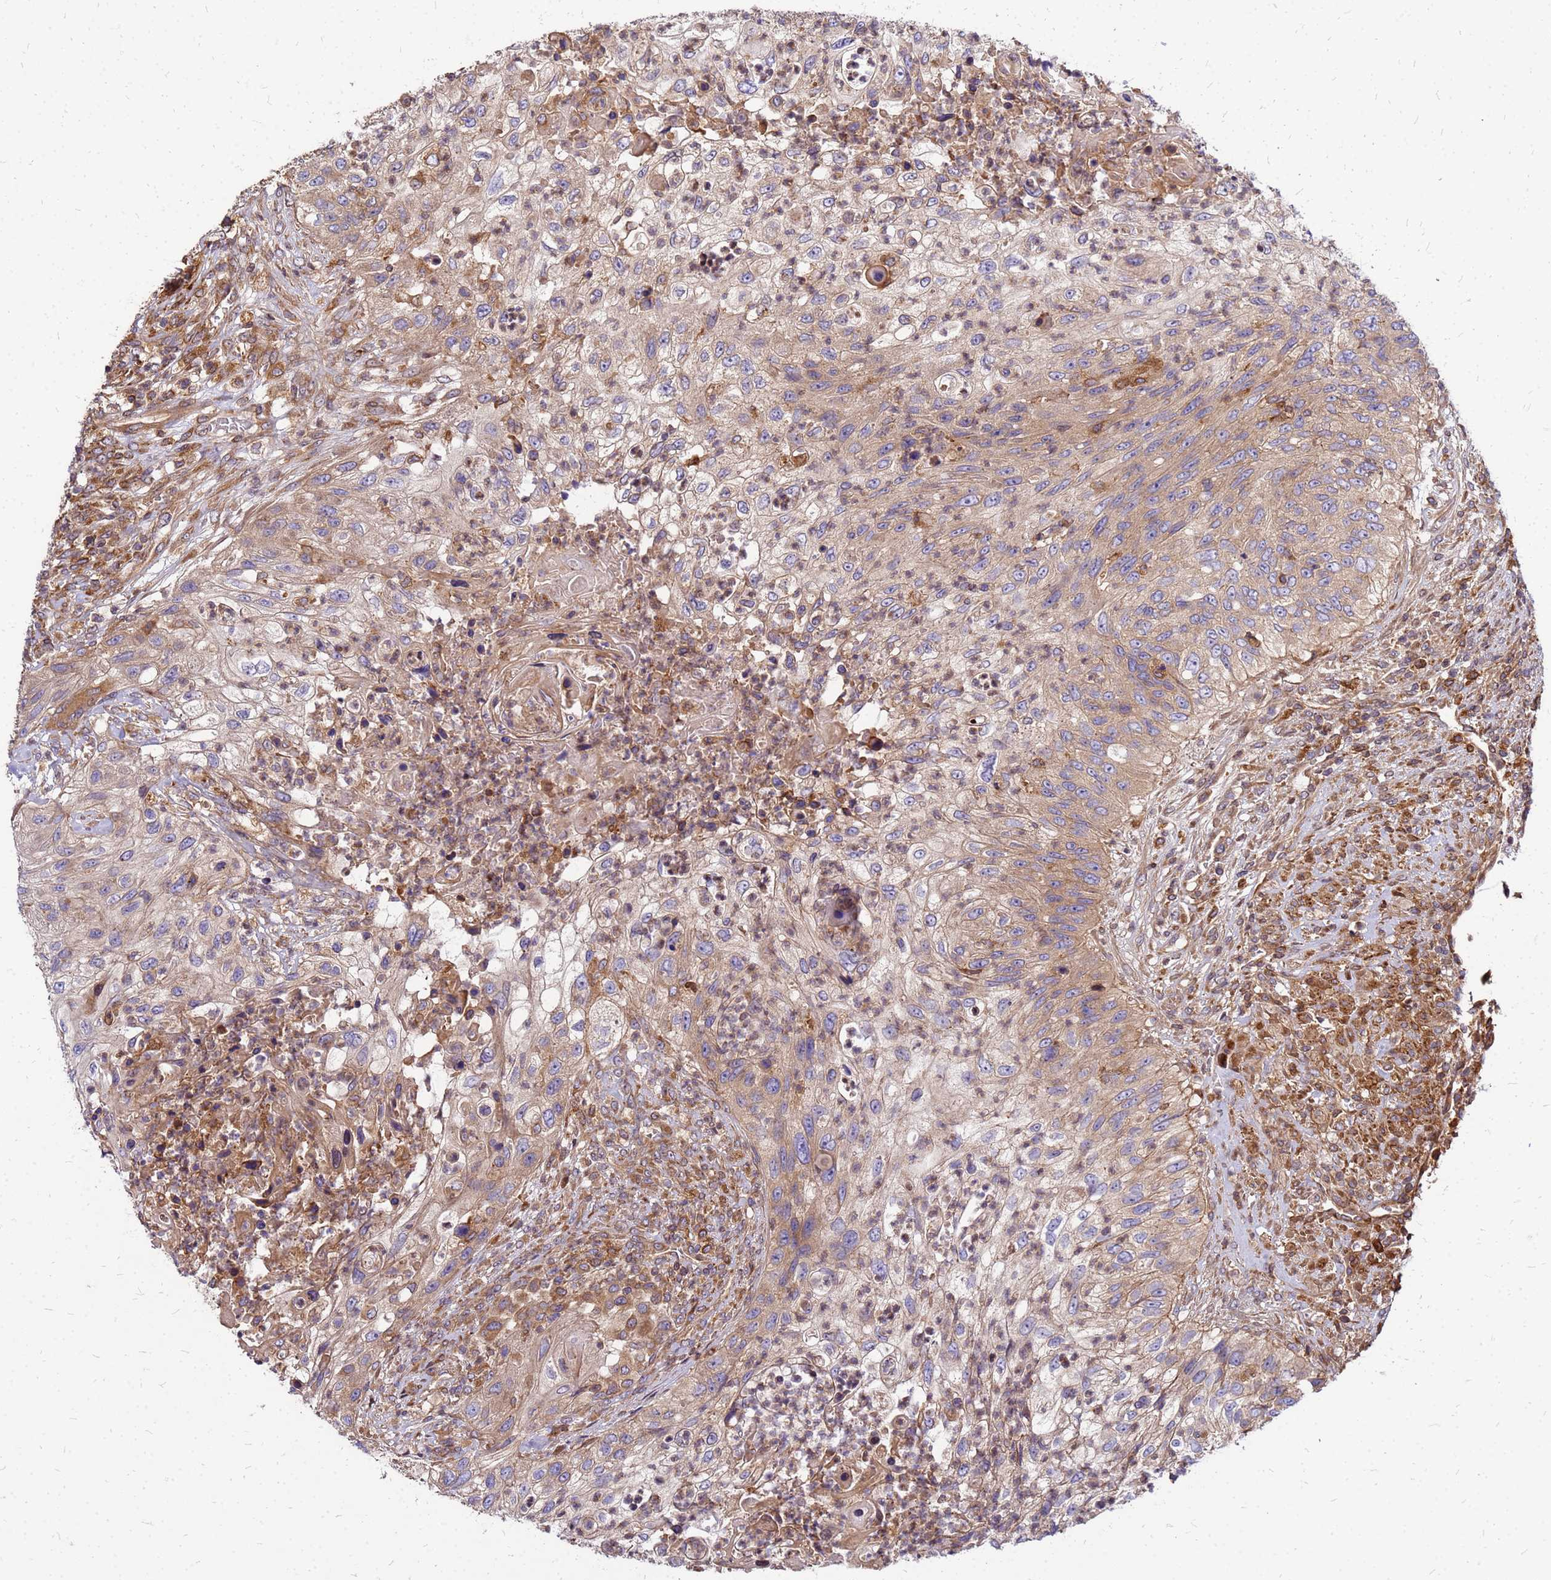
{"staining": {"intensity": "weak", "quantity": "25%-75%", "location": "cytoplasmic/membranous"}, "tissue": "urothelial cancer", "cell_type": "Tumor cells", "image_type": "cancer", "snomed": [{"axis": "morphology", "description": "Urothelial carcinoma, High grade"}, {"axis": "topography", "description": "Urinary bladder"}], "caption": "Urothelial cancer stained with a protein marker displays weak staining in tumor cells.", "gene": "CYBC1", "patient": {"sex": "female", "age": 60}}